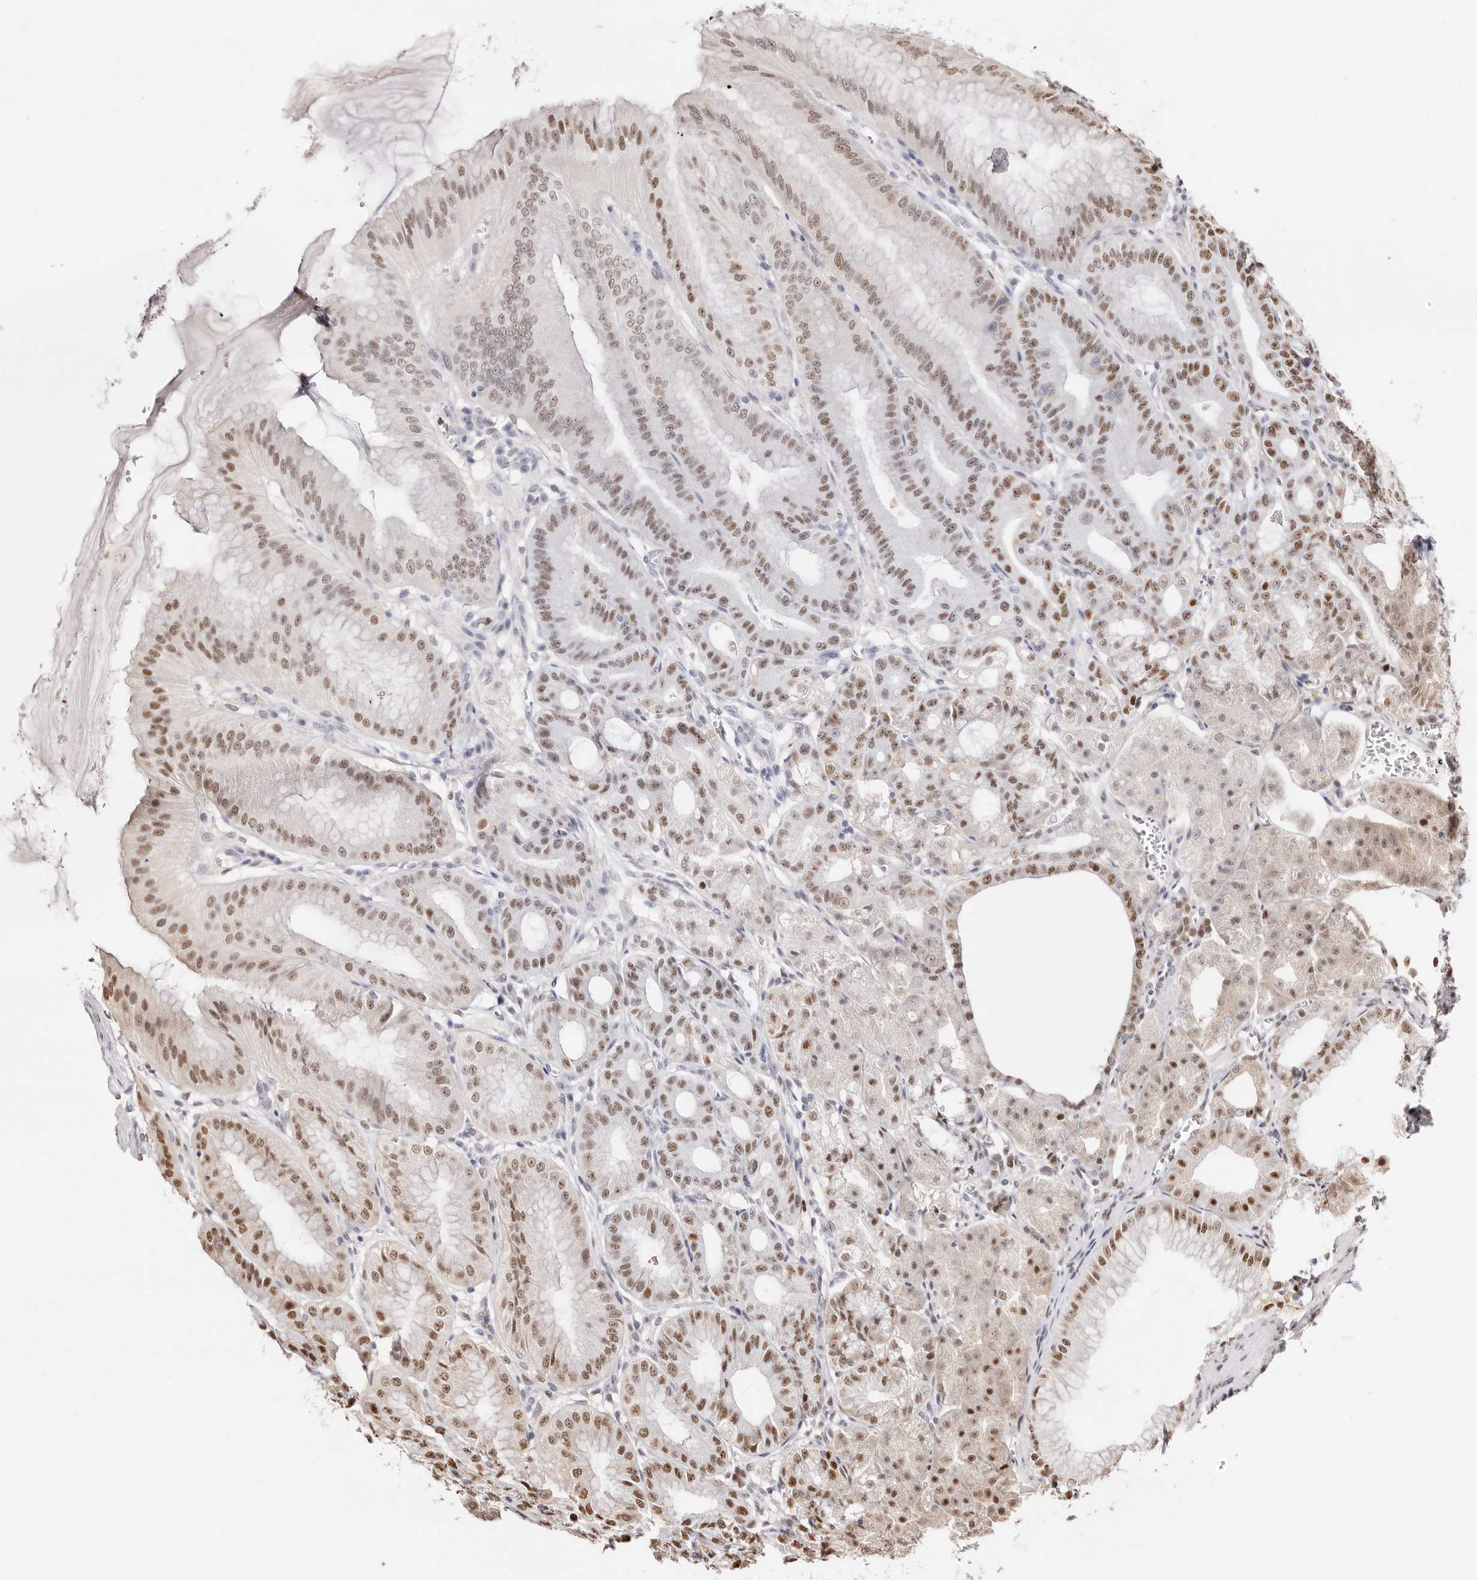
{"staining": {"intensity": "moderate", "quantity": ">75%", "location": "nuclear"}, "tissue": "stomach", "cell_type": "Glandular cells", "image_type": "normal", "snomed": [{"axis": "morphology", "description": "Normal tissue, NOS"}, {"axis": "topography", "description": "Stomach, lower"}], "caption": "A micrograph showing moderate nuclear staining in about >75% of glandular cells in unremarkable stomach, as visualized by brown immunohistochemical staining.", "gene": "TKT", "patient": {"sex": "male", "age": 71}}